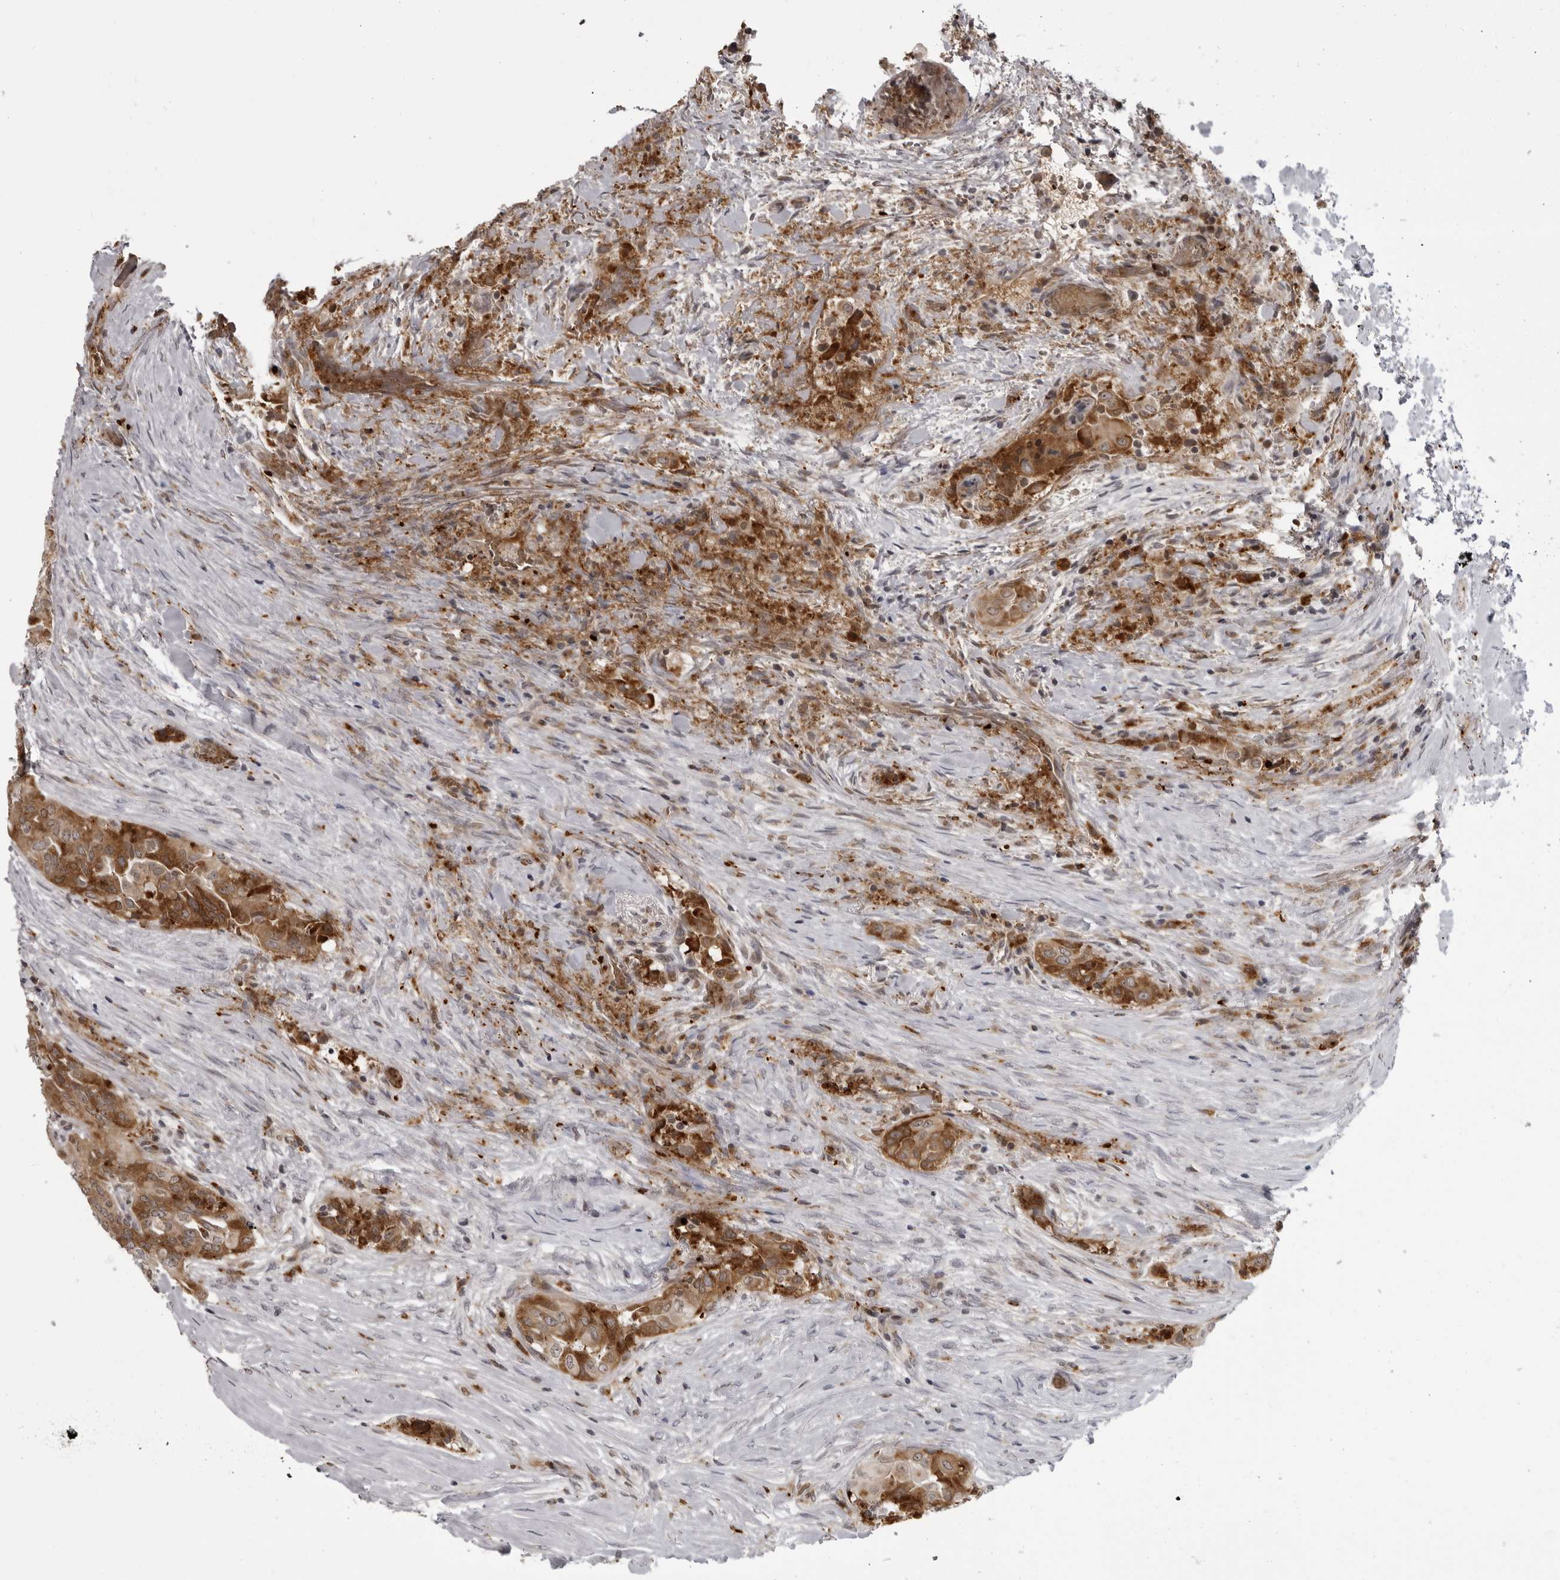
{"staining": {"intensity": "strong", "quantity": ">75%", "location": "cytoplasmic/membranous"}, "tissue": "thyroid cancer", "cell_type": "Tumor cells", "image_type": "cancer", "snomed": [{"axis": "morphology", "description": "Papillary adenocarcinoma, NOS"}, {"axis": "topography", "description": "Thyroid gland"}], "caption": "A photomicrograph of human thyroid cancer stained for a protein demonstrates strong cytoplasmic/membranous brown staining in tumor cells. Using DAB (brown) and hematoxylin (blue) stains, captured at high magnification using brightfield microscopy.", "gene": "THOP1", "patient": {"sex": "female", "age": 59}}